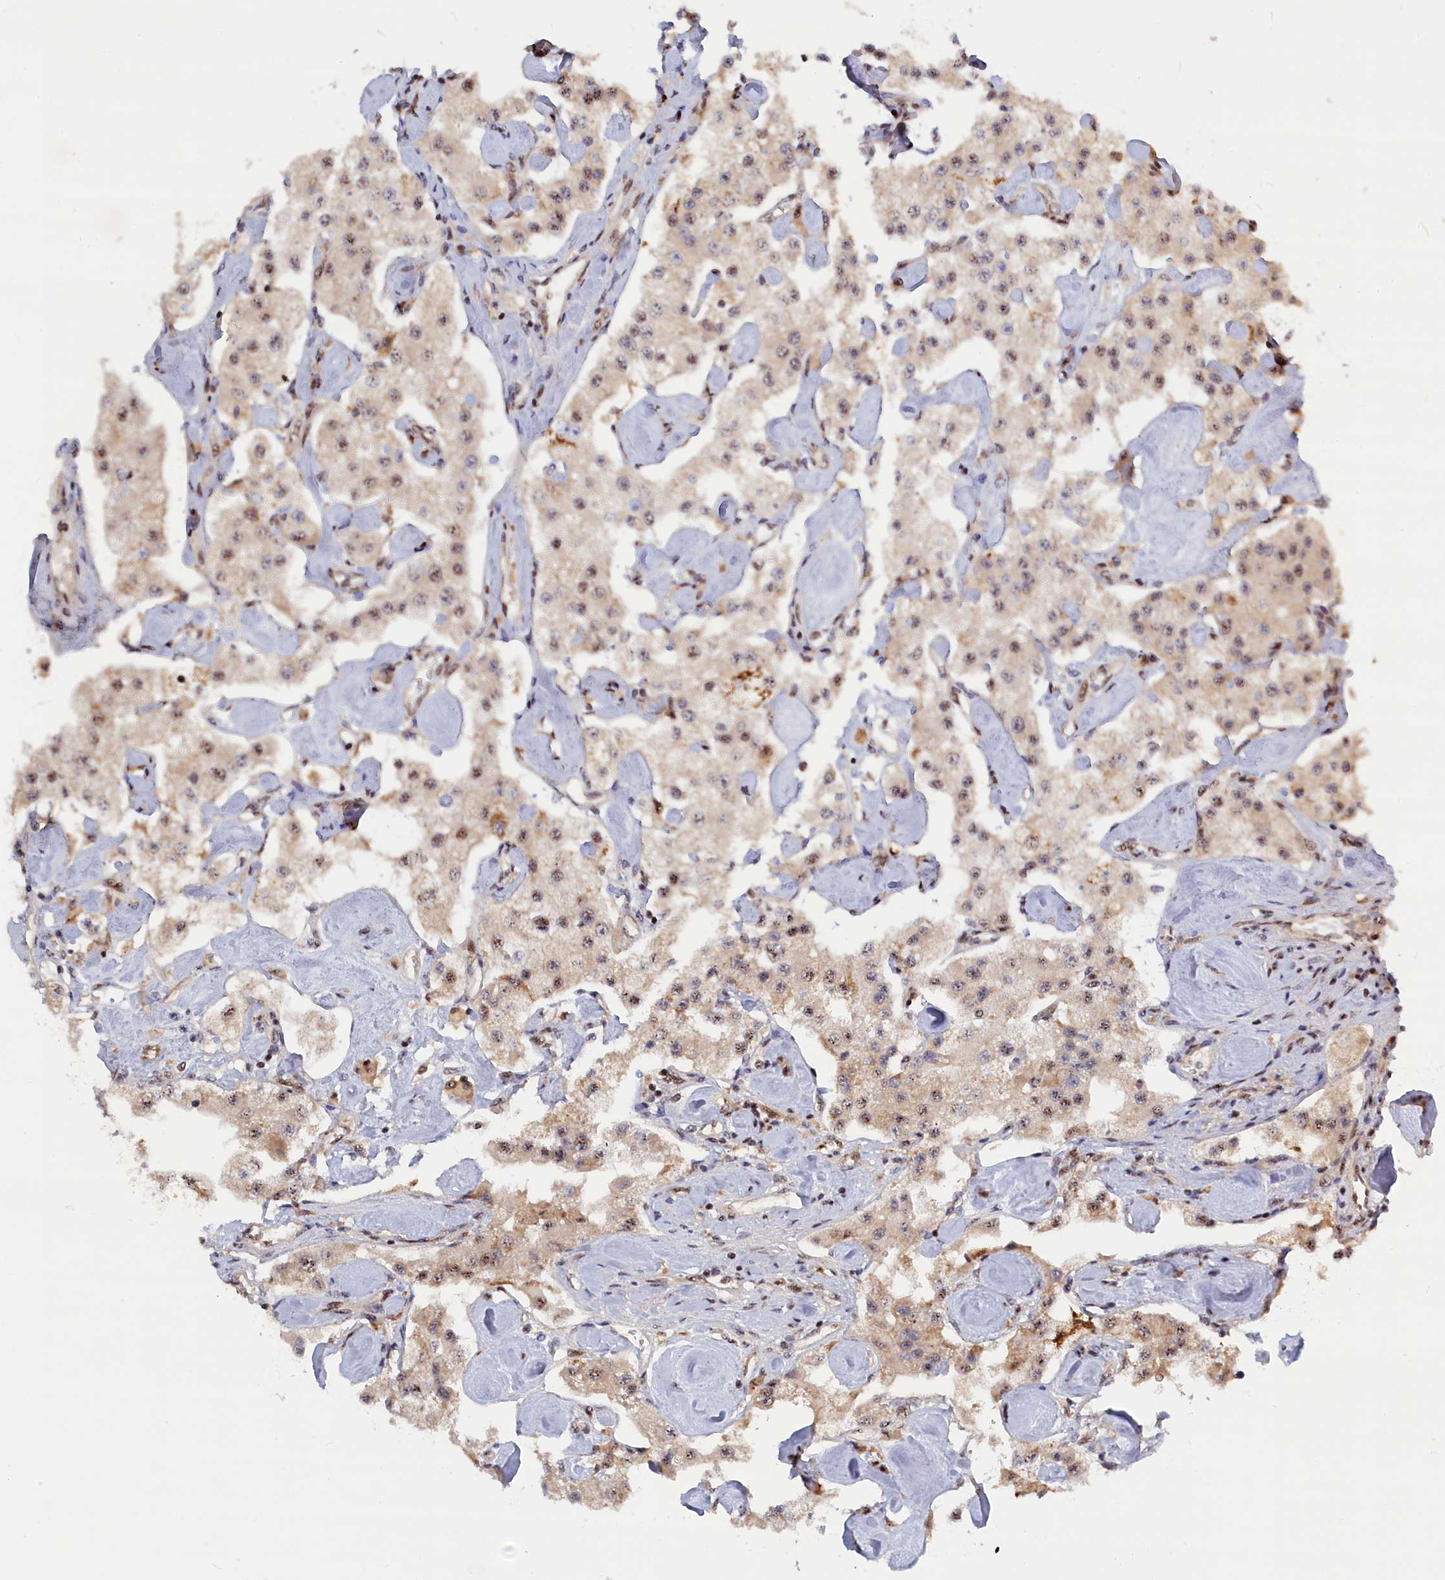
{"staining": {"intensity": "moderate", "quantity": ">75%", "location": "nuclear"}, "tissue": "carcinoid", "cell_type": "Tumor cells", "image_type": "cancer", "snomed": [{"axis": "morphology", "description": "Carcinoid, malignant, NOS"}, {"axis": "topography", "description": "Pancreas"}], "caption": "Immunohistochemical staining of human carcinoid exhibits medium levels of moderate nuclear expression in approximately >75% of tumor cells. (brown staining indicates protein expression, while blue staining denotes nuclei).", "gene": "TAB1", "patient": {"sex": "male", "age": 41}}